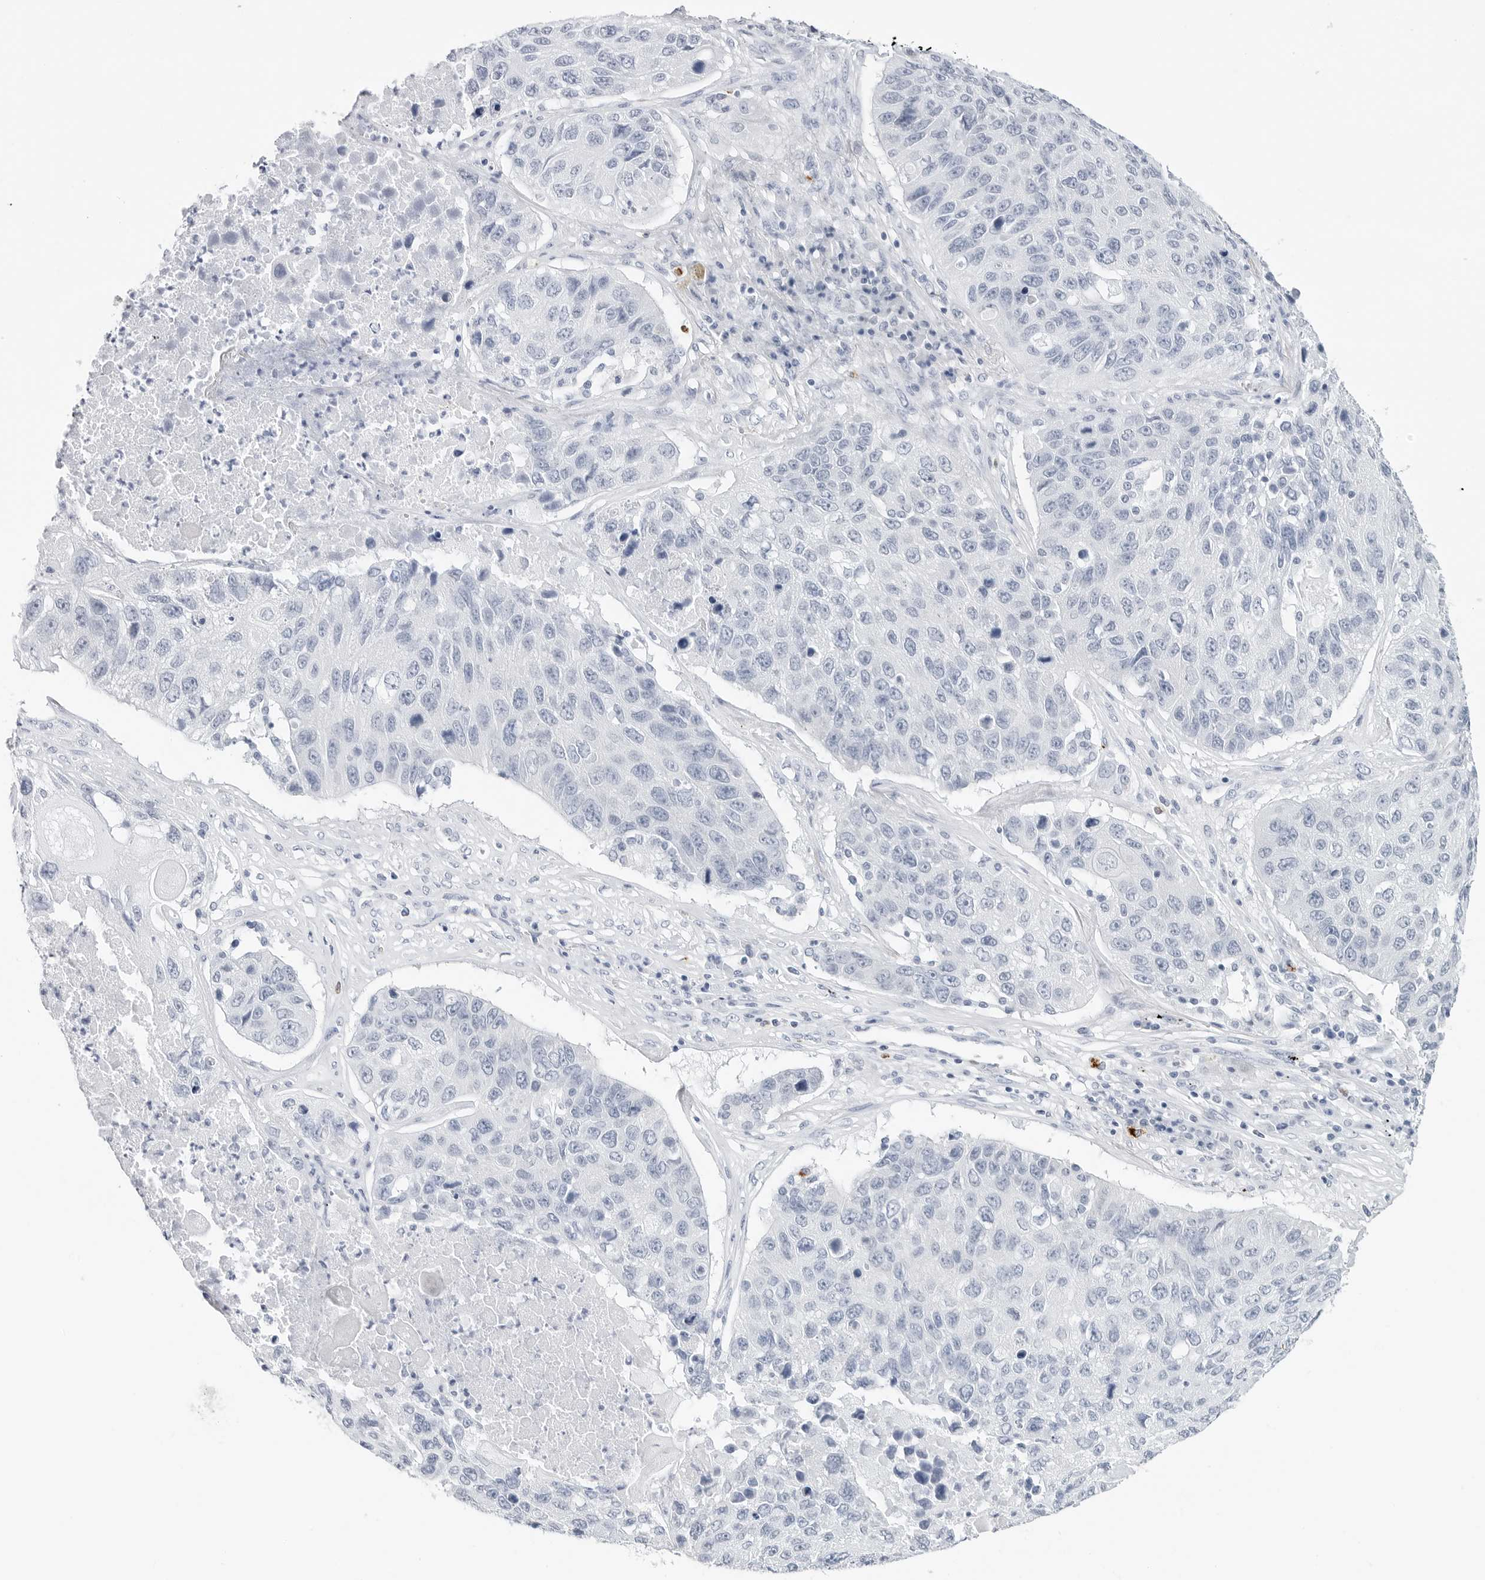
{"staining": {"intensity": "negative", "quantity": "none", "location": "none"}, "tissue": "lung cancer", "cell_type": "Tumor cells", "image_type": "cancer", "snomed": [{"axis": "morphology", "description": "Squamous cell carcinoma, NOS"}, {"axis": "topography", "description": "Lung"}], "caption": "An IHC image of squamous cell carcinoma (lung) is shown. There is no staining in tumor cells of squamous cell carcinoma (lung).", "gene": "HSPB7", "patient": {"sex": "male", "age": 61}}